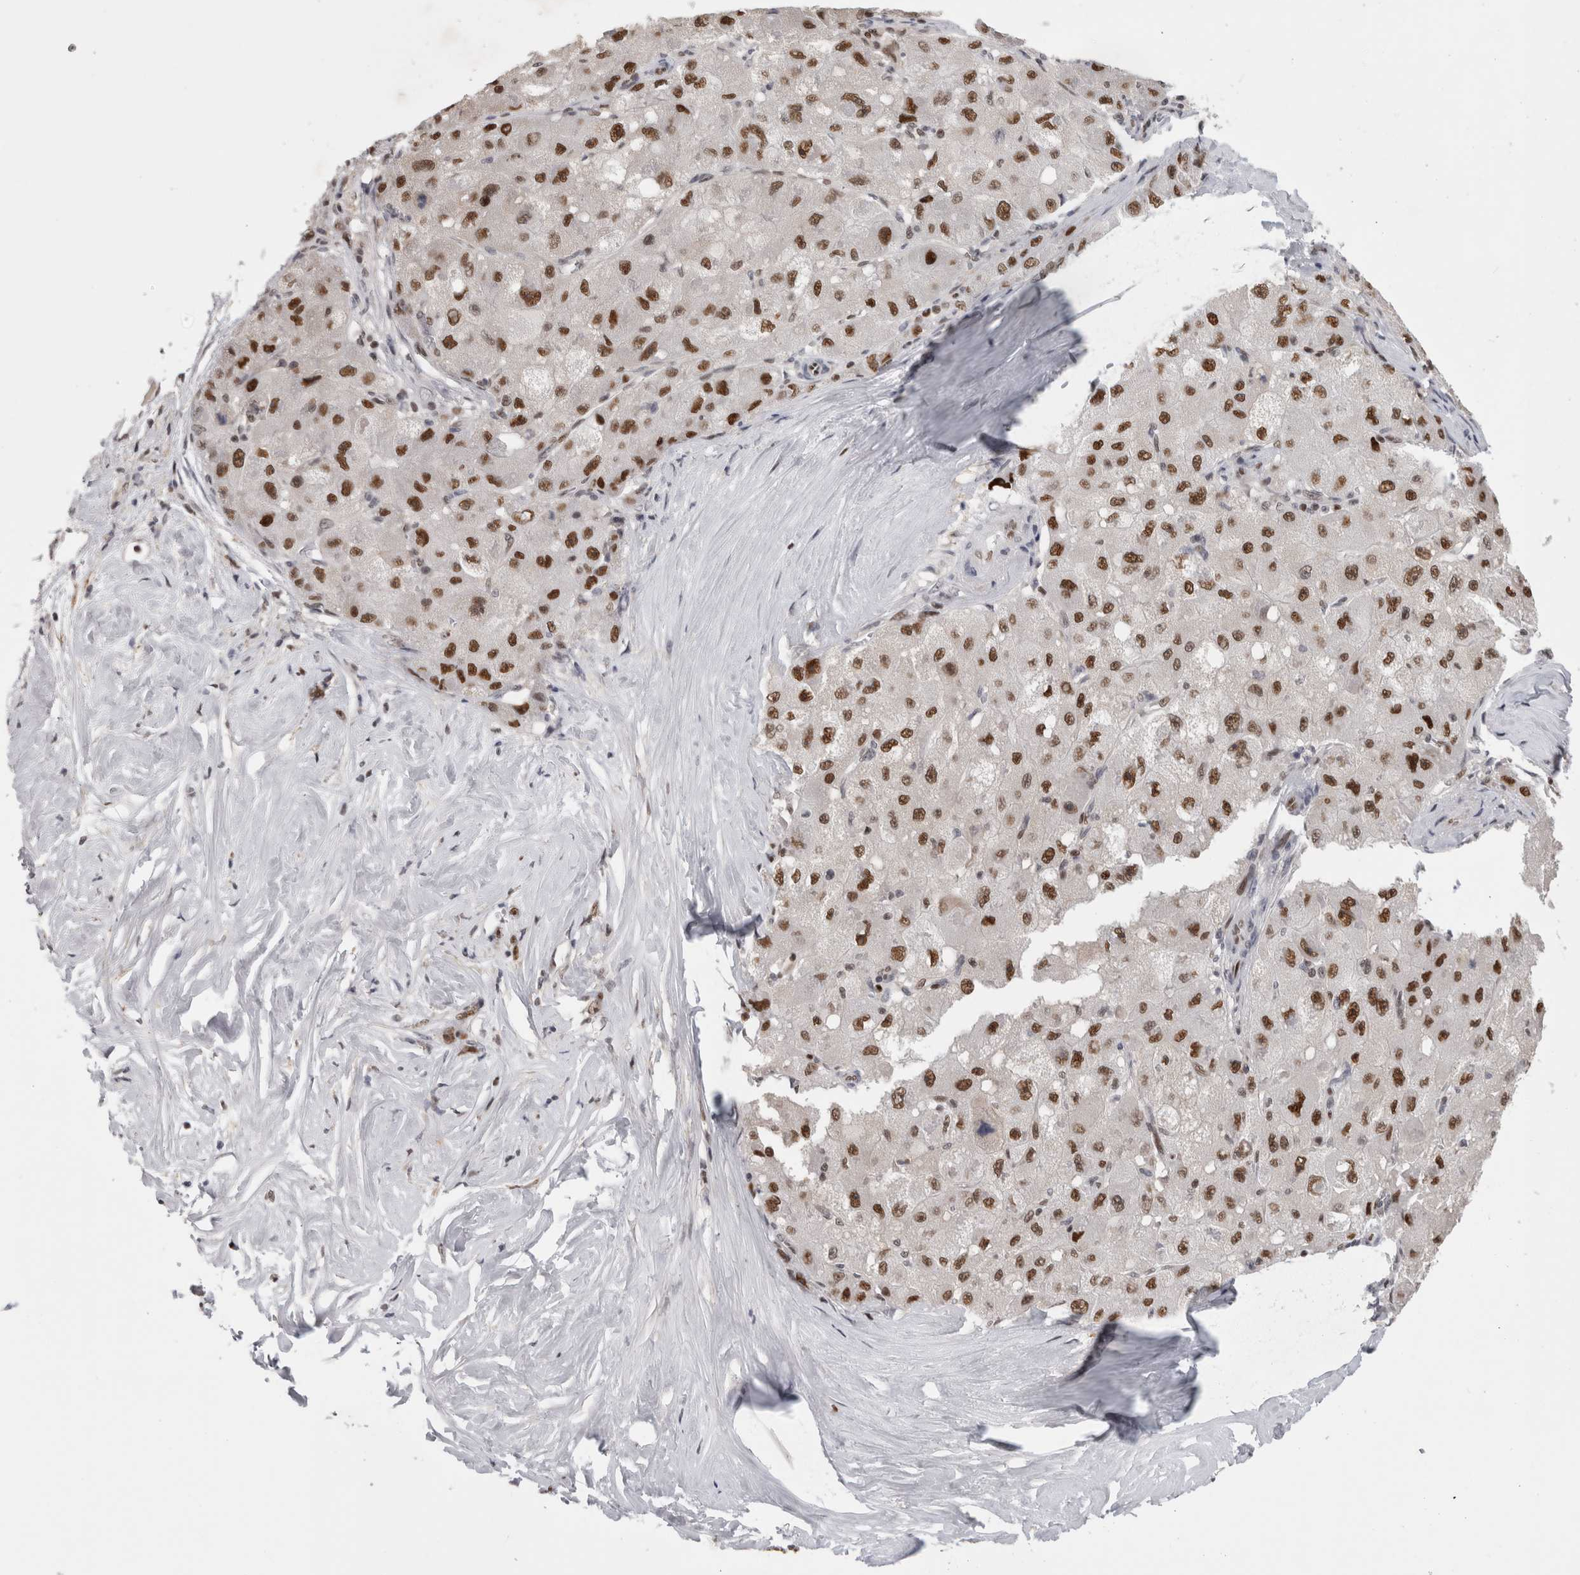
{"staining": {"intensity": "strong", "quantity": ">75%", "location": "nuclear"}, "tissue": "liver cancer", "cell_type": "Tumor cells", "image_type": "cancer", "snomed": [{"axis": "morphology", "description": "Carcinoma, Hepatocellular, NOS"}, {"axis": "topography", "description": "Liver"}], "caption": "This is an image of immunohistochemistry (IHC) staining of hepatocellular carcinoma (liver), which shows strong staining in the nuclear of tumor cells.", "gene": "SRARP", "patient": {"sex": "male", "age": 80}}